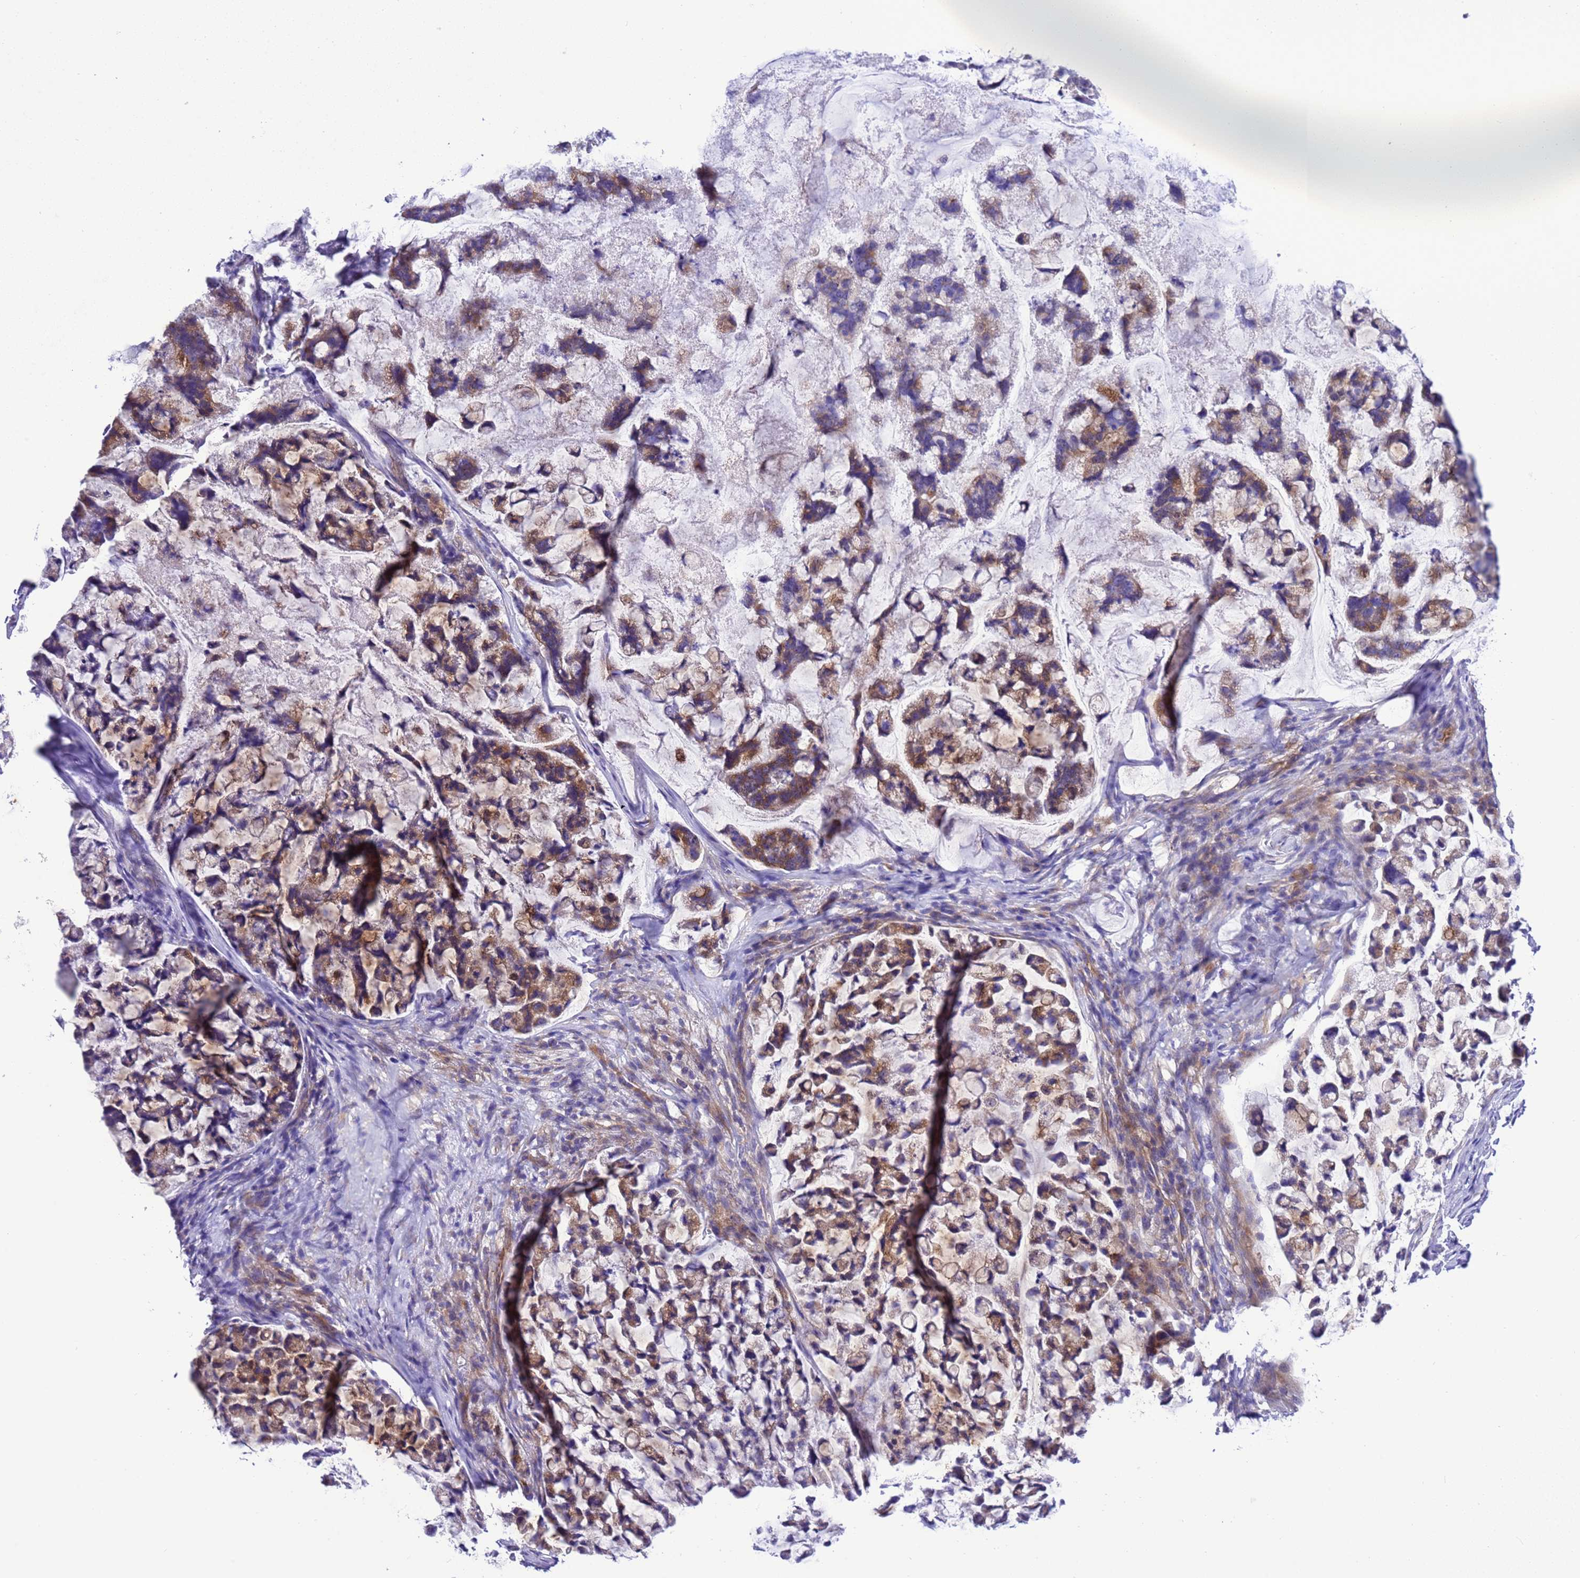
{"staining": {"intensity": "moderate", "quantity": "25%-75%", "location": "cytoplasmic/membranous"}, "tissue": "stomach cancer", "cell_type": "Tumor cells", "image_type": "cancer", "snomed": [{"axis": "morphology", "description": "Adenocarcinoma, NOS"}, {"axis": "topography", "description": "Stomach, lower"}], "caption": "Immunohistochemistry (DAB (3,3'-diaminobenzidine)) staining of human stomach cancer reveals moderate cytoplasmic/membranous protein expression in approximately 25%-75% of tumor cells. (DAB IHC, brown staining for protein, blue staining for nuclei).", "gene": "KICS2", "patient": {"sex": "male", "age": 67}}